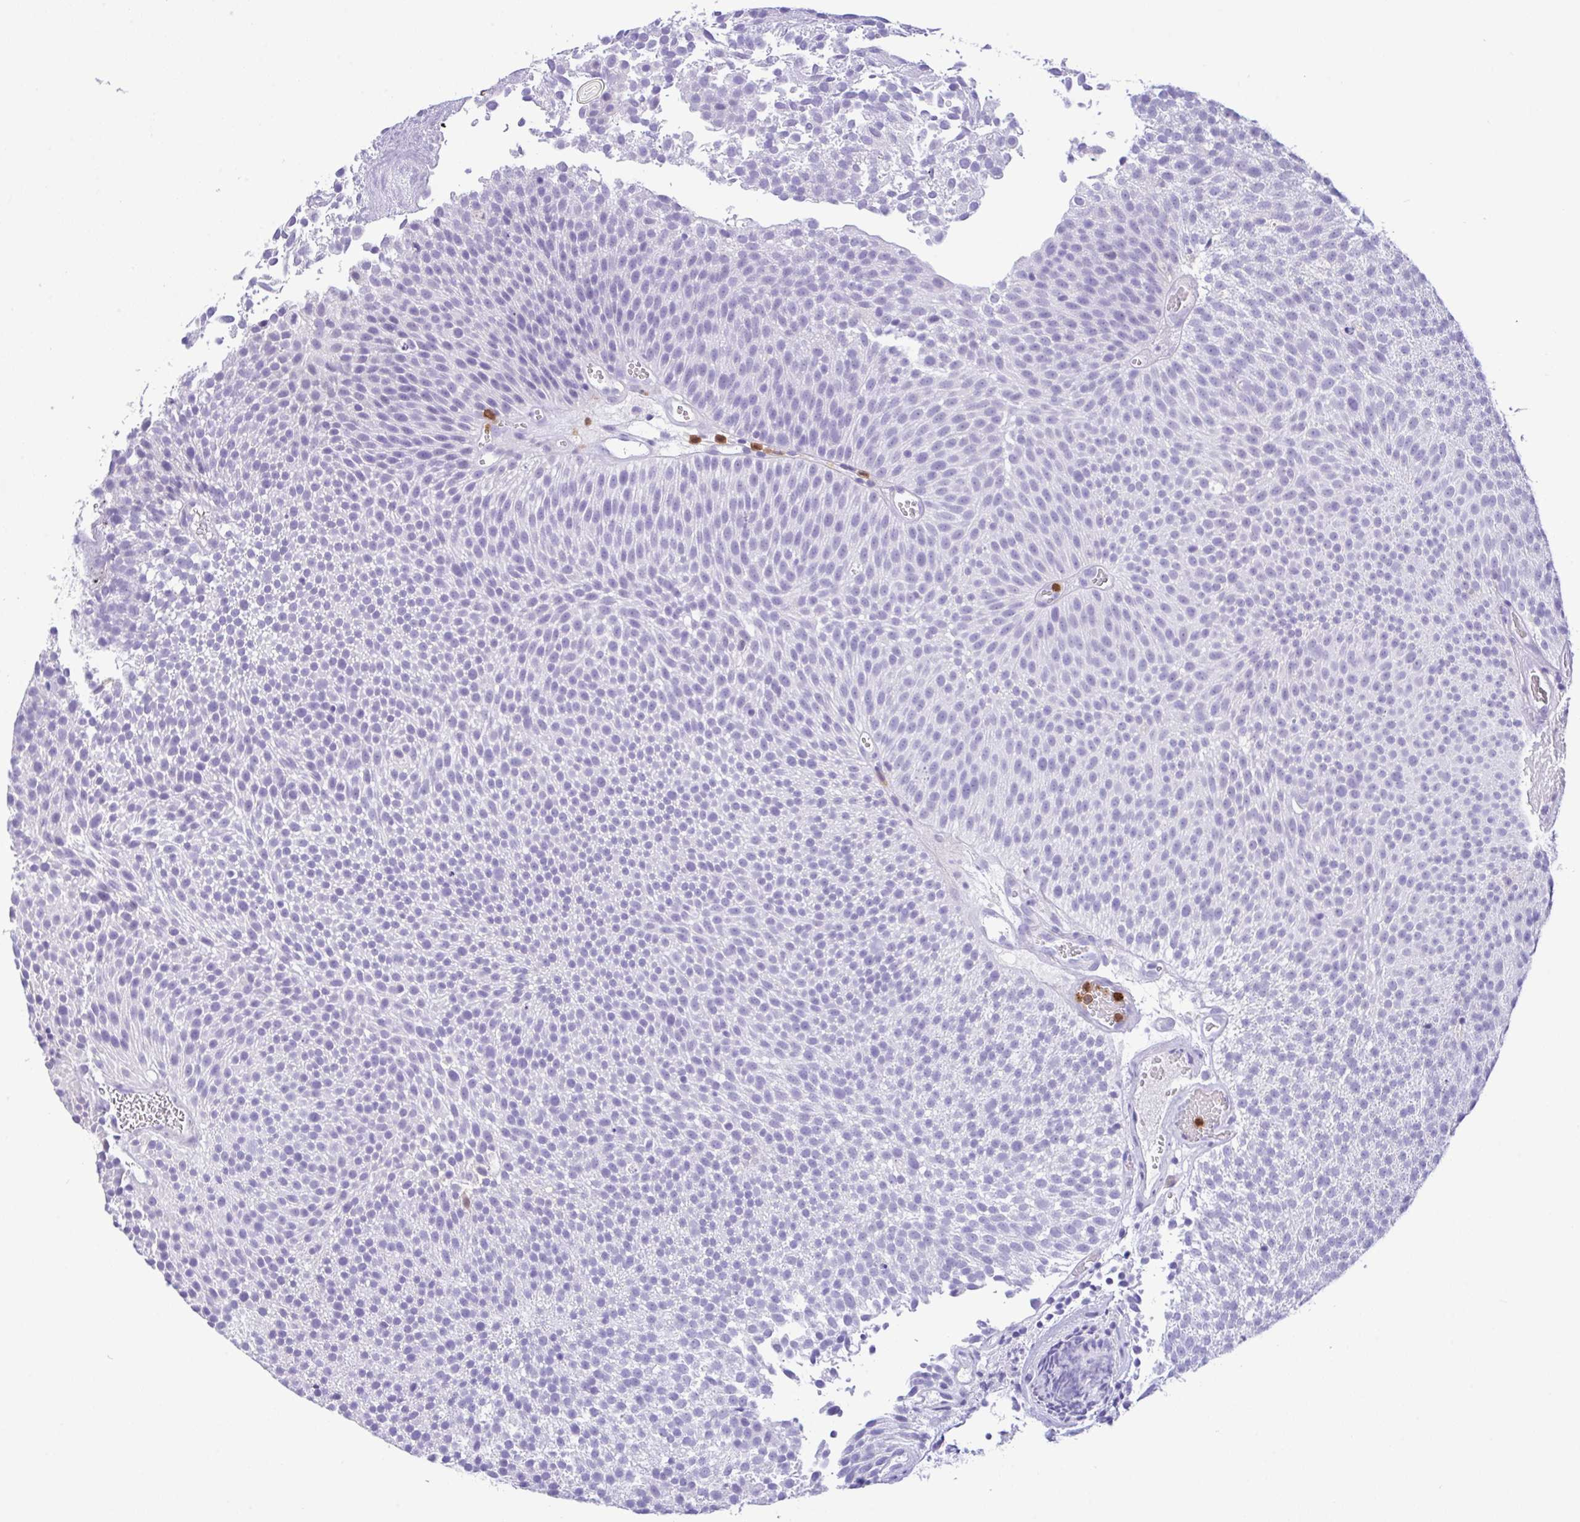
{"staining": {"intensity": "negative", "quantity": "none", "location": "none"}, "tissue": "urothelial cancer", "cell_type": "Tumor cells", "image_type": "cancer", "snomed": [{"axis": "morphology", "description": "Urothelial carcinoma, Low grade"}, {"axis": "topography", "description": "Urinary bladder"}], "caption": "This is a photomicrograph of IHC staining of urothelial cancer, which shows no expression in tumor cells.", "gene": "NCF1", "patient": {"sex": "female", "age": 79}}